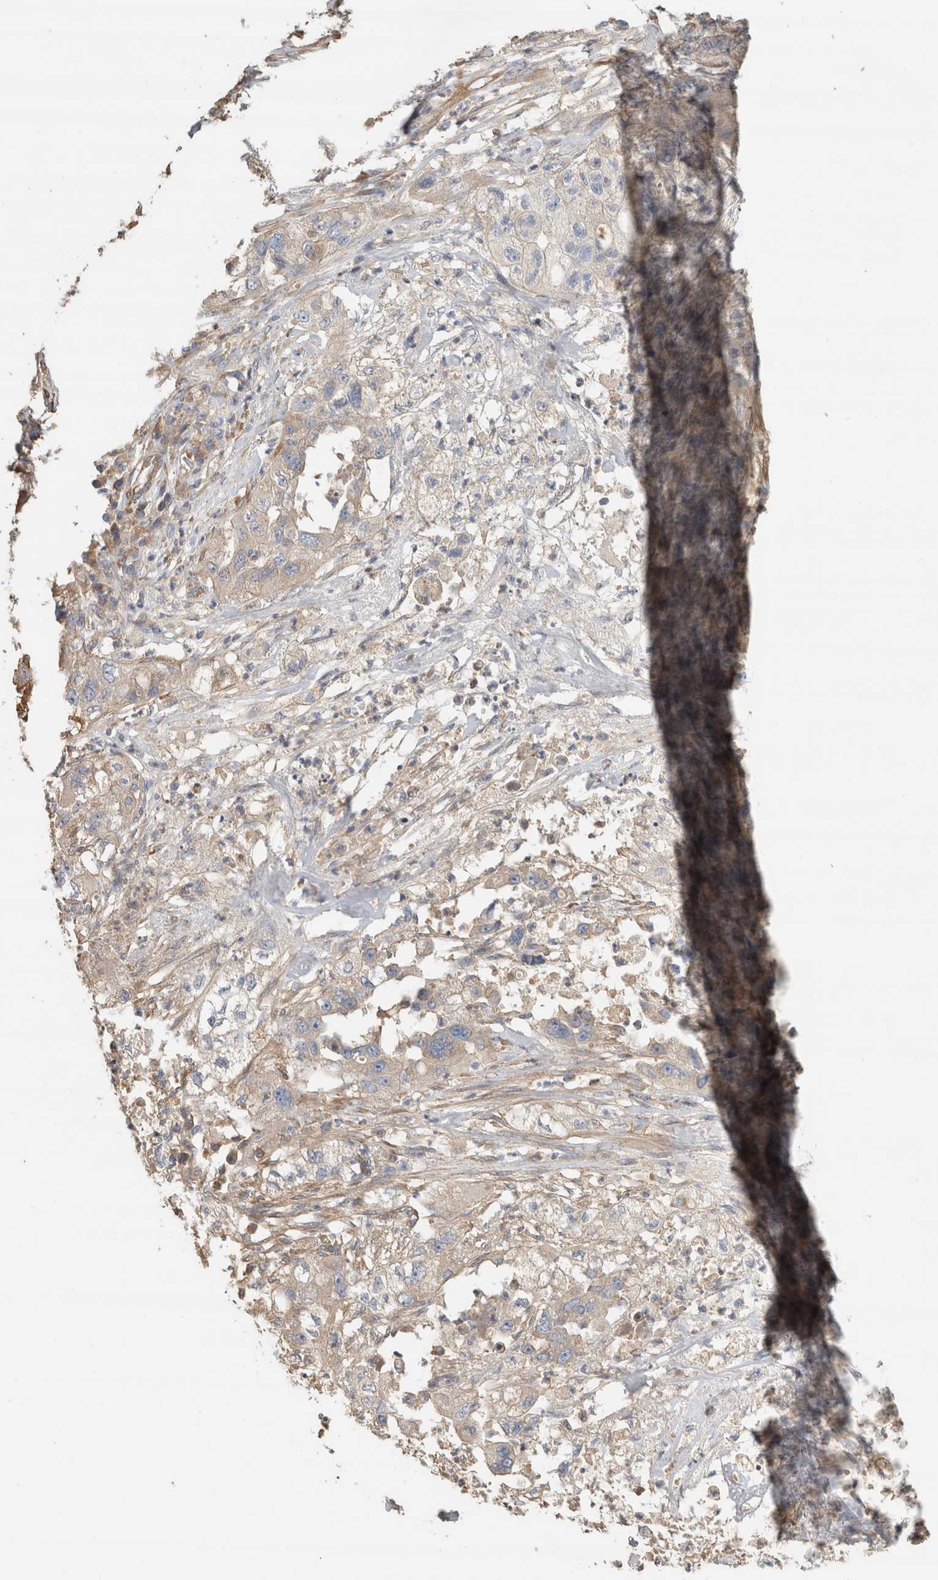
{"staining": {"intensity": "weak", "quantity": ">75%", "location": "cytoplasmic/membranous"}, "tissue": "pancreatic cancer", "cell_type": "Tumor cells", "image_type": "cancer", "snomed": [{"axis": "morphology", "description": "Adenocarcinoma, NOS"}, {"axis": "topography", "description": "Pancreas"}], "caption": "A micrograph of pancreatic adenocarcinoma stained for a protein shows weak cytoplasmic/membranous brown staining in tumor cells.", "gene": "EIF4G3", "patient": {"sex": "female", "age": 78}}